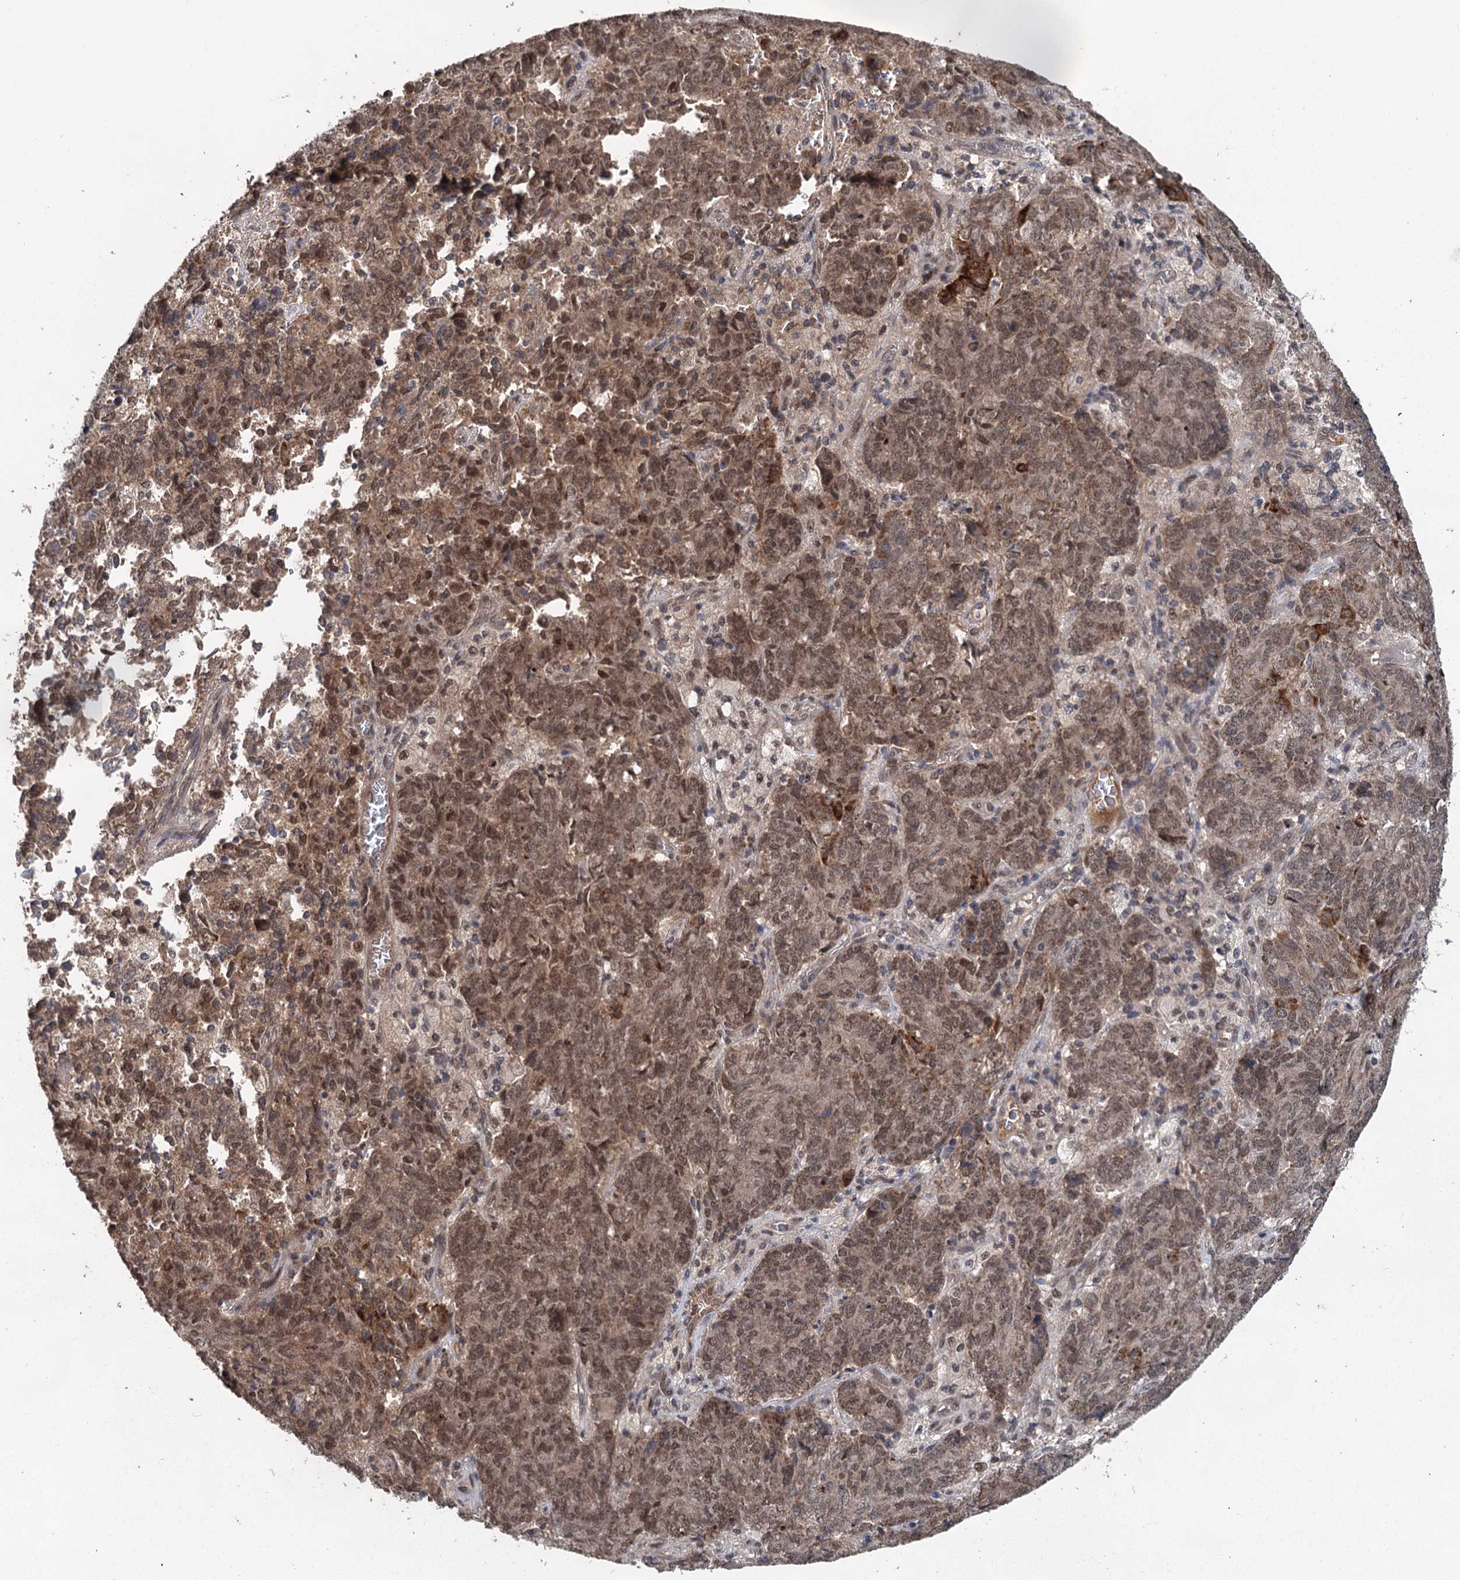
{"staining": {"intensity": "moderate", "quantity": ">75%", "location": "nuclear"}, "tissue": "endometrial cancer", "cell_type": "Tumor cells", "image_type": "cancer", "snomed": [{"axis": "morphology", "description": "Adenocarcinoma, NOS"}, {"axis": "topography", "description": "Endometrium"}], "caption": "This is an image of IHC staining of endometrial cancer (adenocarcinoma), which shows moderate staining in the nuclear of tumor cells.", "gene": "MYG1", "patient": {"sex": "female", "age": 80}}